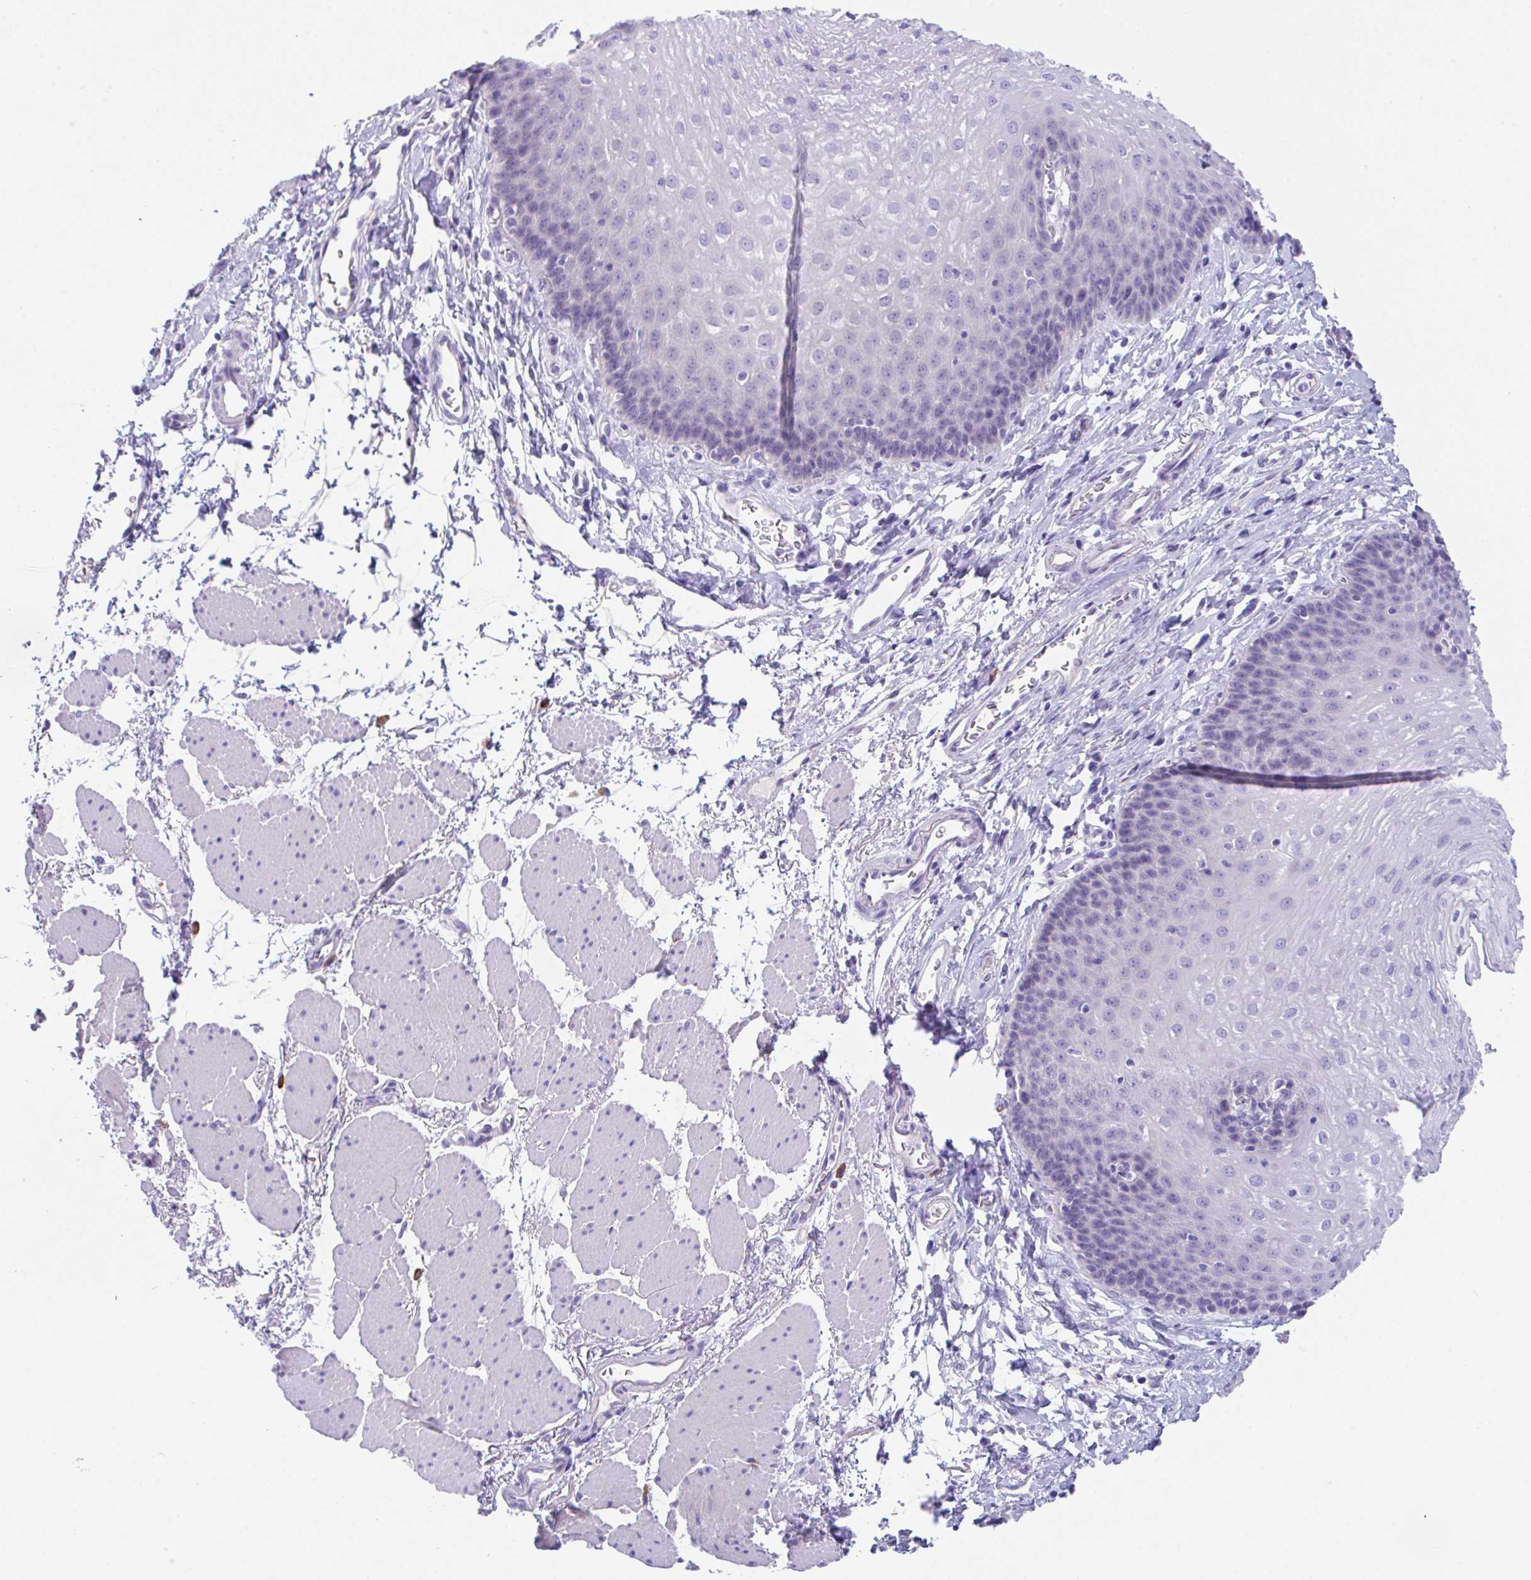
{"staining": {"intensity": "negative", "quantity": "none", "location": "none"}, "tissue": "esophagus", "cell_type": "Squamous epithelial cells", "image_type": "normal", "snomed": [{"axis": "morphology", "description": "Normal tissue, NOS"}, {"axis": "topography", "description": "Esophagus"}], "caption": "The micrograph shows no staining of squamous epithelial cells in unremarkable esophagus. (DAB (3,3'-diaminobenzidine) IHC visualized using brightfield microscopy, high magnification).", "gene": "HACD4", "patient": {"sex": "female", "age": 81}}